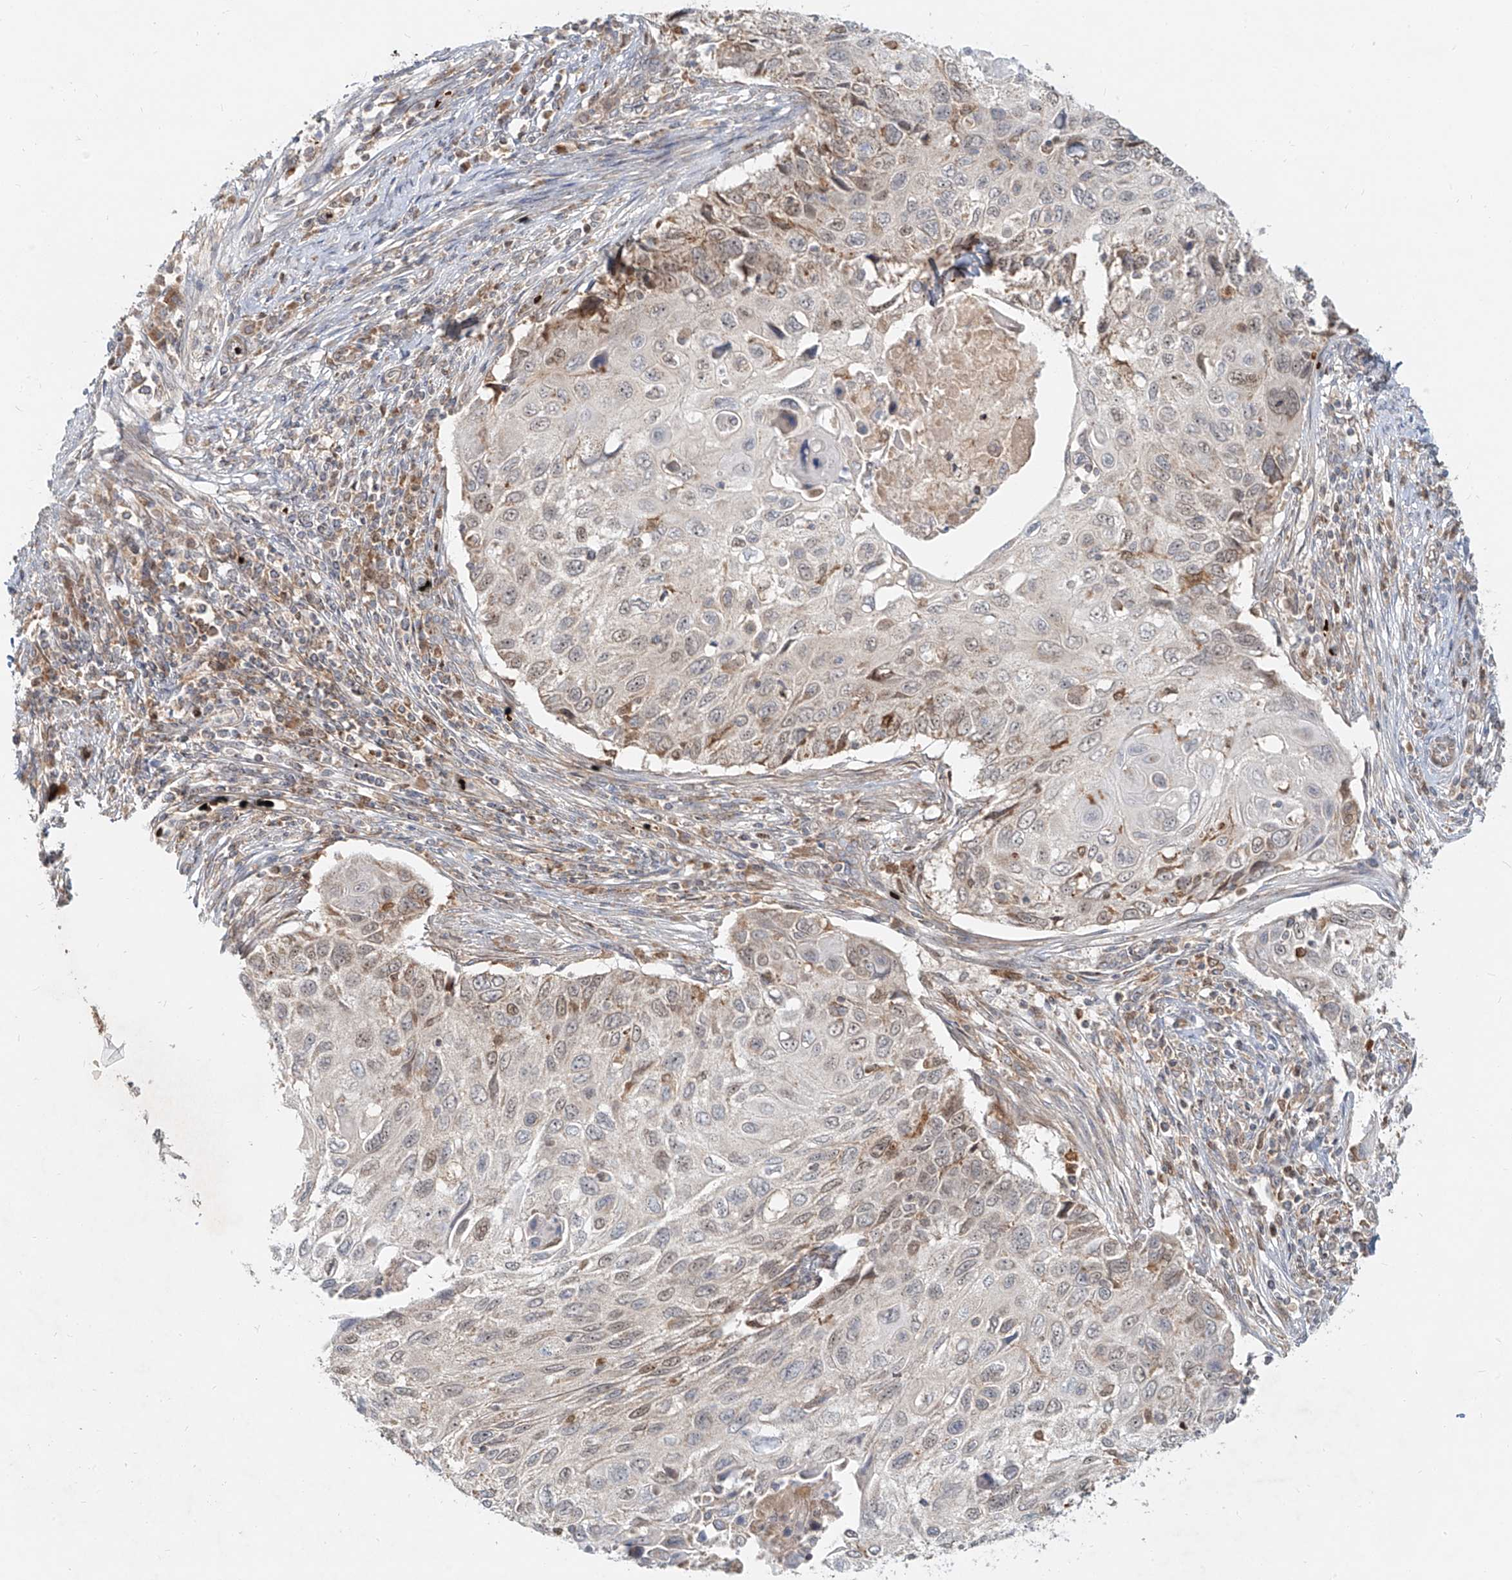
{"staining": {"intensity": "negative", "quantity": "none", "location": "none"}, "tissue": "cervical cancer", "cell_type": "Tumor cells", "image_type": "cancer", "snomed": [{"axis": "morphology", "description": "Squamous cell carcinoma, NOS"}, {"axis": "topography", "description": "Cervix"}], "caption": "This micrograph is of cervical squamous cell carcinoma stained with immunohistochemistry (IHC) to label a protein in brown with the nuclei are counter-stained blue. There is no expression in tumor cells.", "gene": "FGD2", "patient": {"sex": "female", "age": 70}}